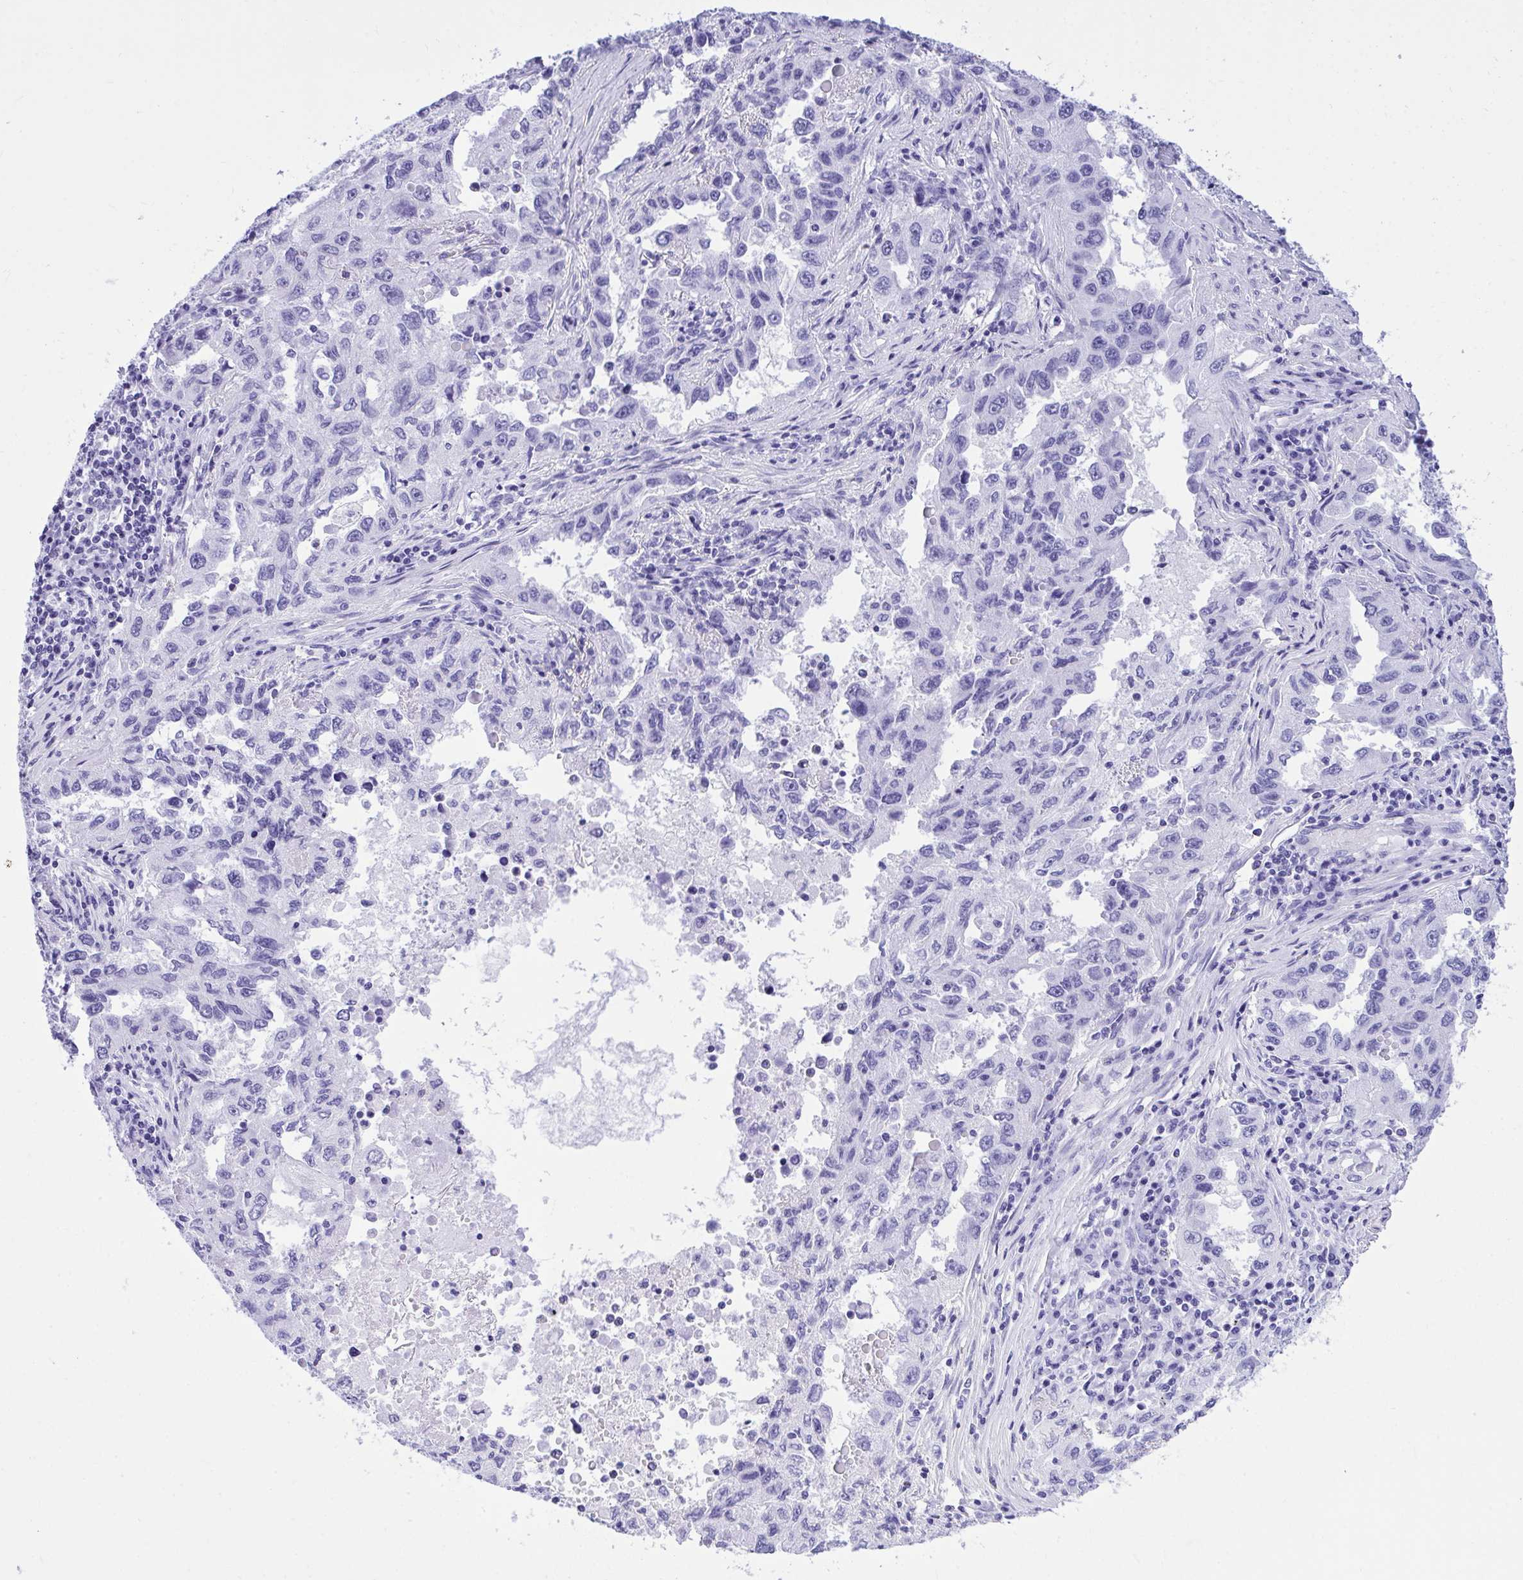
{"staining": {"intensity": "negative", "quantity": "none", "location": "none"}, "tissue": "lung cancer", "cell_type": "Tumor cells", "image_type": "cancer", "snomed": [{"axis": "morphology", "description": "Adenocarcinoma, NOS"}, {"axis": "topography", "description": "Lung"}], "caption": "Tumor cells show no significant protein expression in lung cancer.", "gene": "TLN2", "patient": {"sex": "female", "age": 73}}